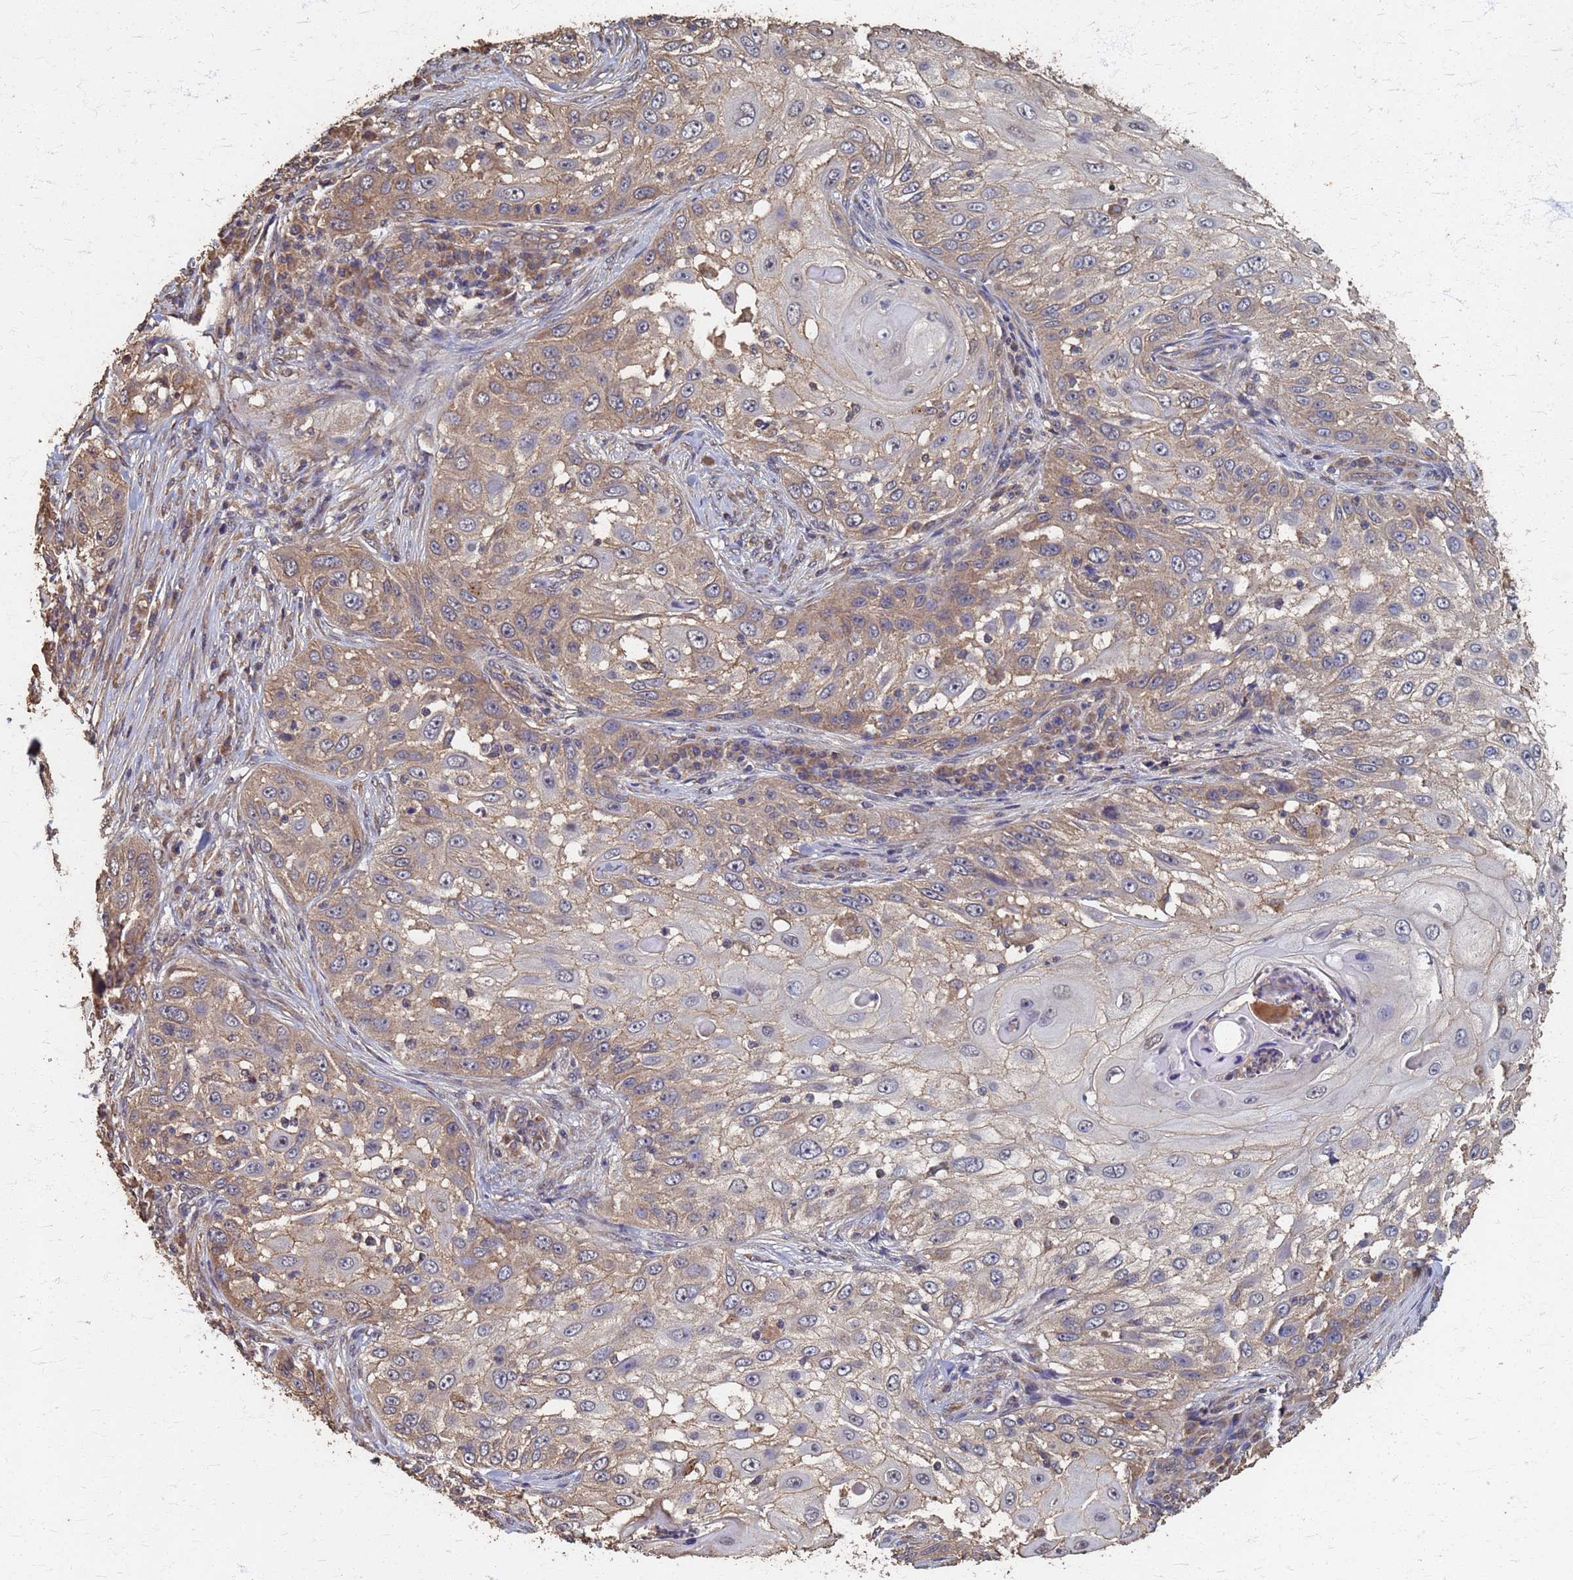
{"staining": {"intensity": "weak", "quantity": "25%-75%", "location": "cytoplasmic/membranous"}, "tissue": "skin cancer", "cell_type": "Tumor cells", "image_type": "cancer", "snomed": [{"axis": "morphology", "description": "Squamous cell carcinoma, NOS"}, {"axis": "topography", "description": "Skin"}], "caption": "Skin cancer (squamous cell carcinoma) tissue shows weak cytoplasmic/membranous positivity in about 25%-75% of tumor cells, visualized by immunohistochemistry. The staining was performed using DAB (3,3'-diaminobenzidine), with brown indicating positive protein expression. Nuclei are stained blue with hematoxylin.", "gene": "DPH5", "patient": {"sex": "female", "age": 44}}